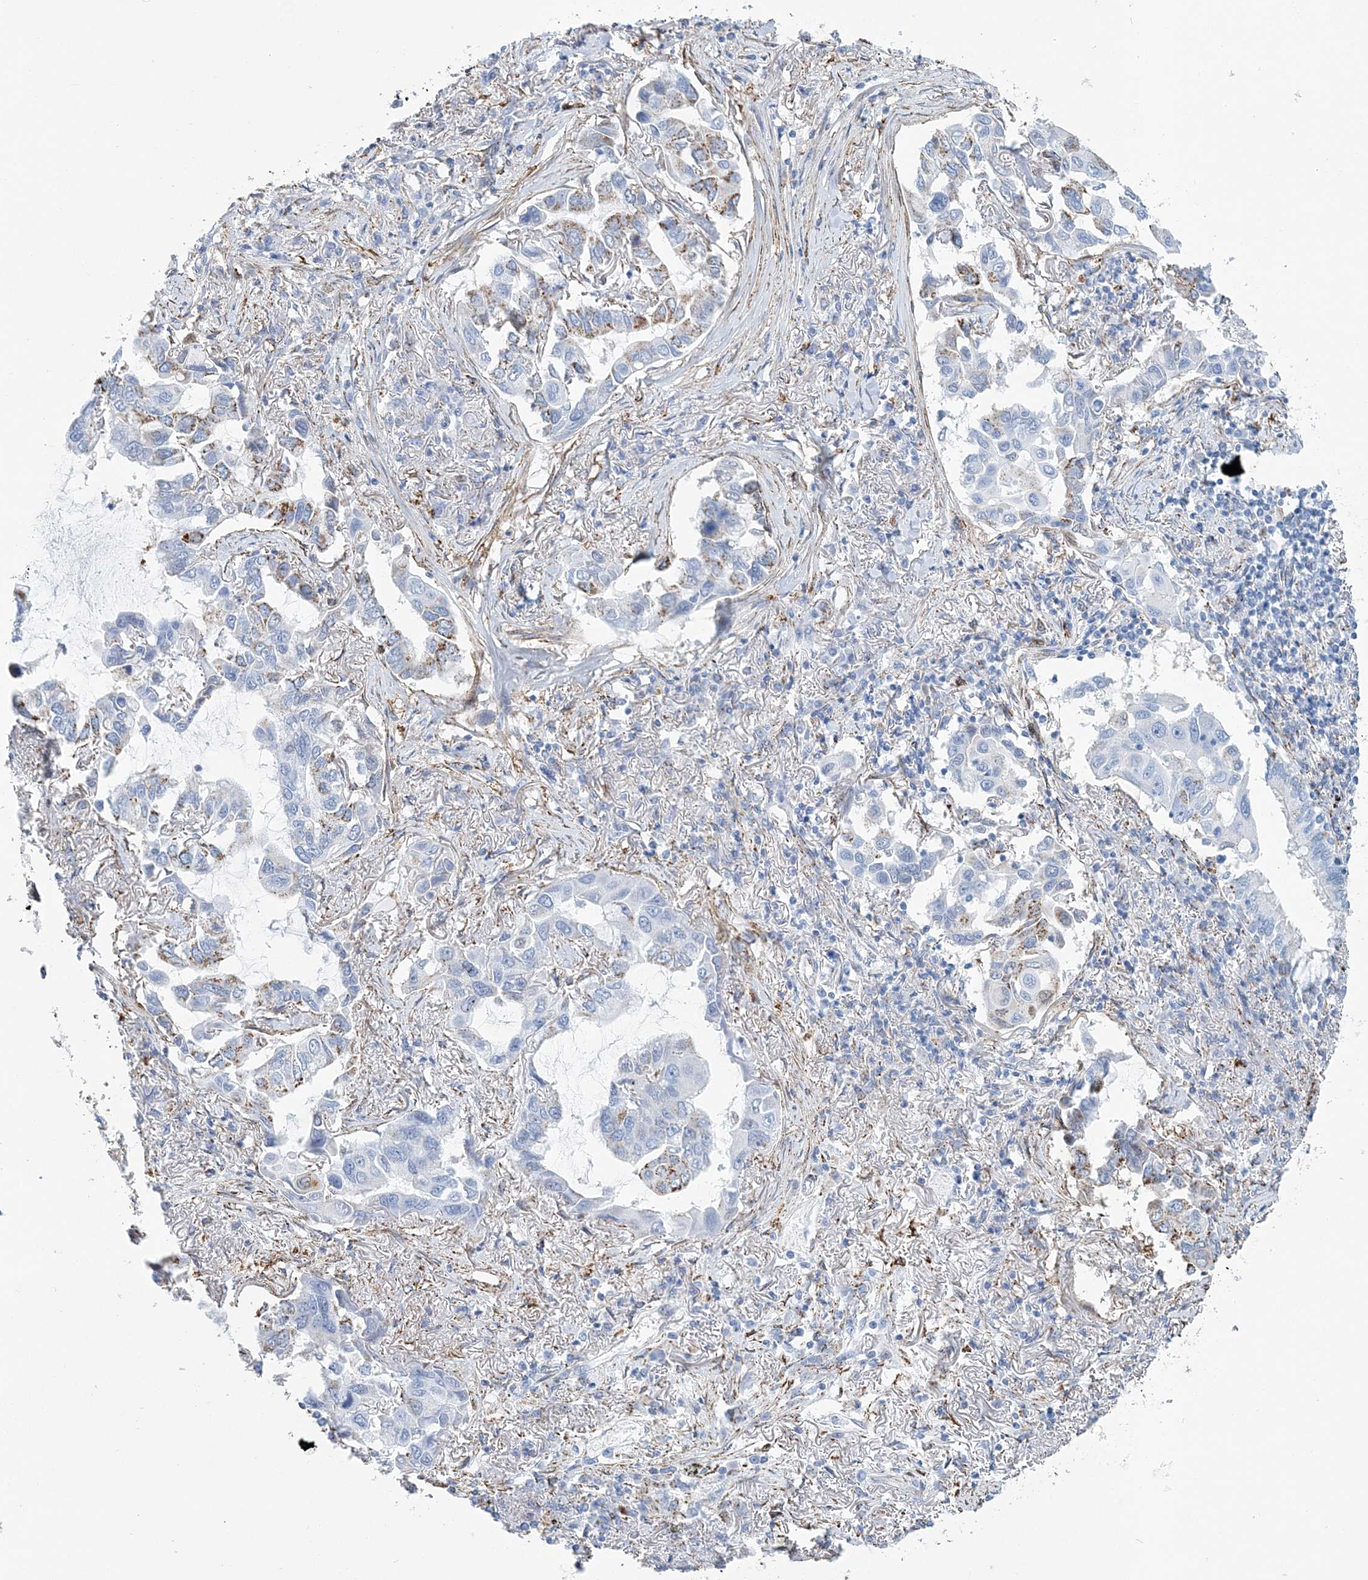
{"staining": {"intensity": "weak", "quantity": "<25%", "location": "cytoplasmic/membranous"}, "tissue": "lung cancer", "cell_type": "Tumor cells", "image_type": "cancer", "snomed": [{"axis": "morphology", "description": "Adenocarcinoma, NOS"}, {"axis": "topography", "description": "Lung"}], "caption": "Immunohistochemistry photomicrograph of neoplastic tissue: lung adenocarcinoma stained with DAB (3,3'-diaminobenzidine) reveals no significant protein staining in tumor cells. (DAB immunohistochemistry (IHC), high magnification).", "gene": "NKX6-1", "patient": {"sex": "male", "age": 64}}